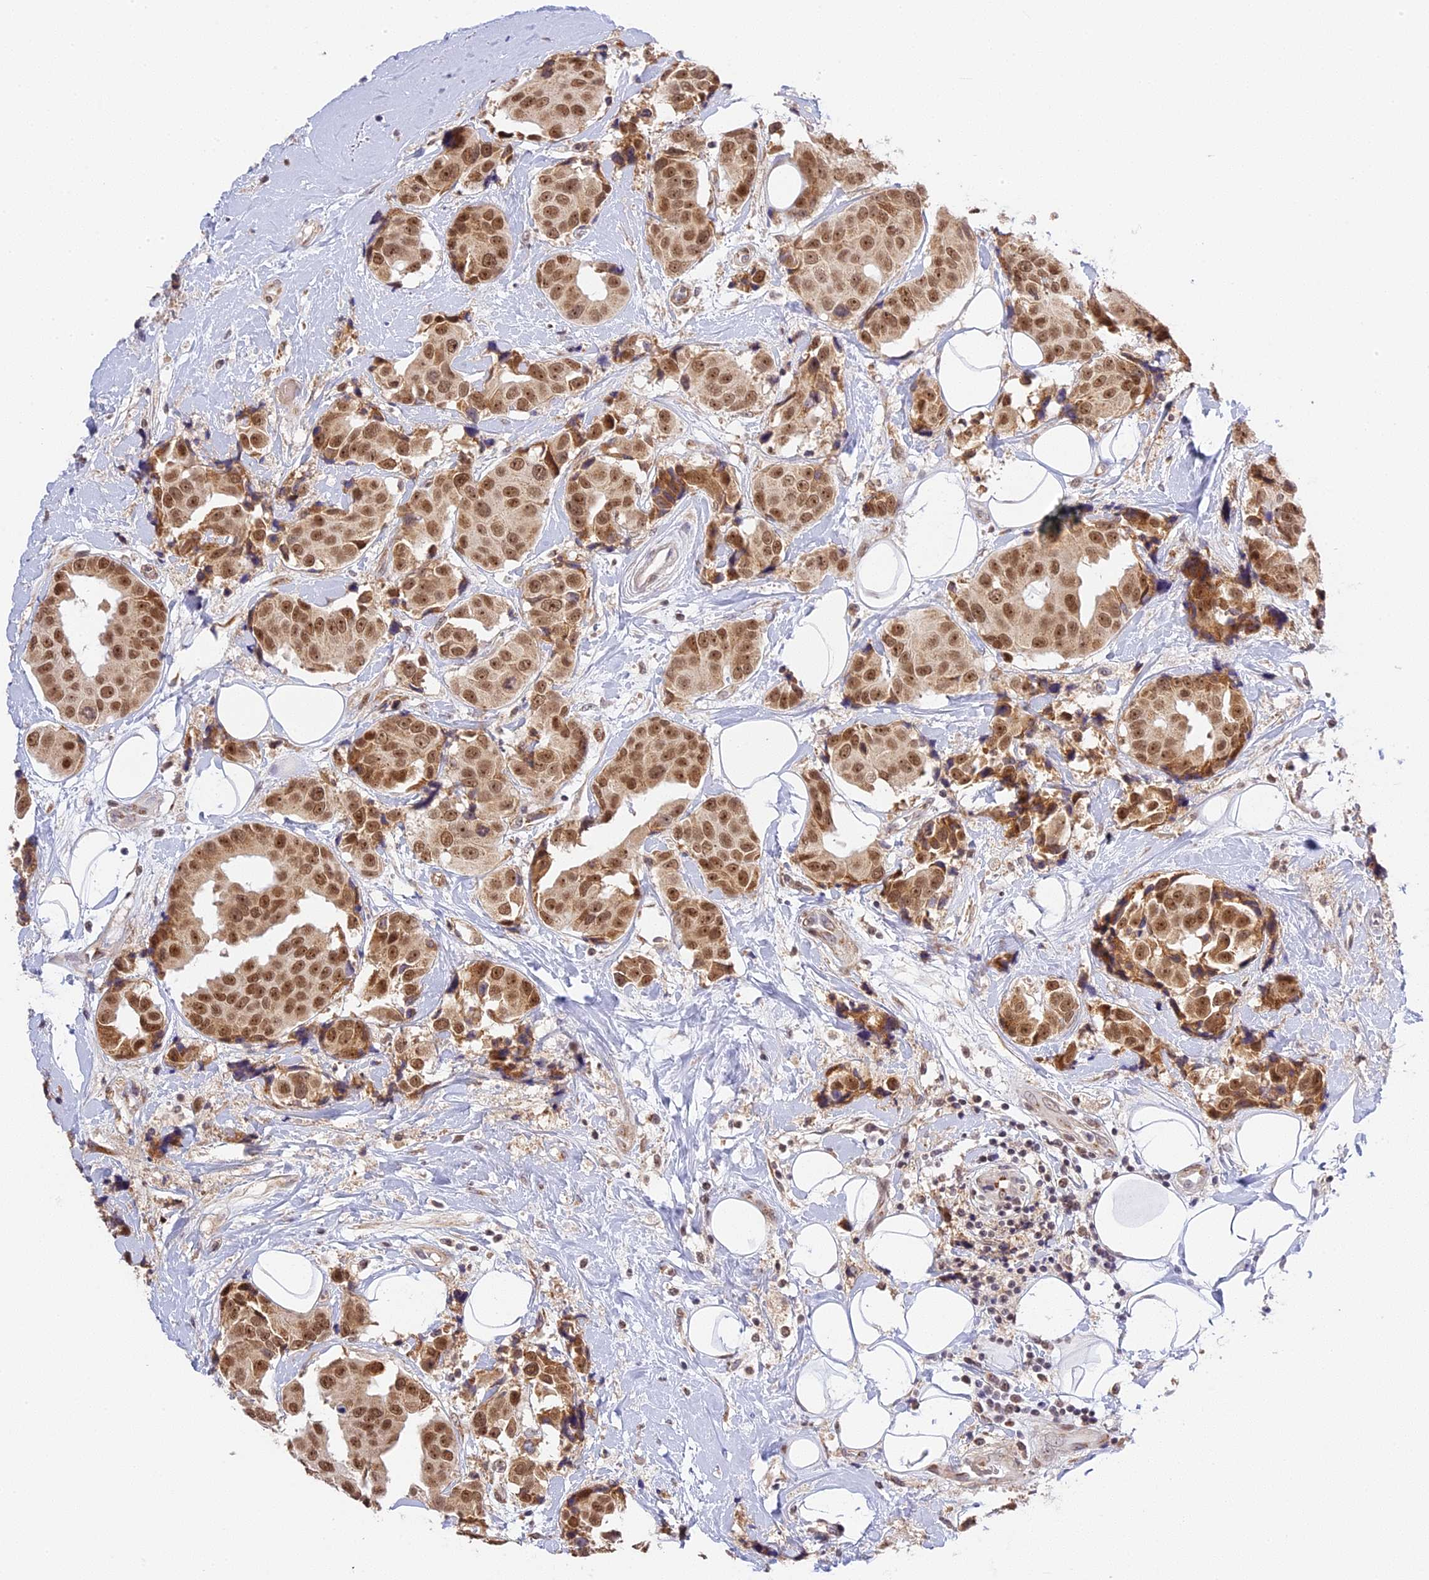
{"staining": {"intensity": "moderate", "quantity": ">75%", "location": "nuclear"}, "tissue": "breast cancer", "cell_type": "Tumor cells", "image_type": "cancer", "snomed": [{"axis": "morphology", "description": "Normal tissue, NOS"}, {"axis": "morphology", "description": "Duct carcinoma"}, {"axis": "topography", "description": "Breast"}], "caption": "Invasive ductal carcinoma (breast) stained with immunohistochemistry (IHC) shows moderate nuclear expression in about >75% of tumor cells. (brown staining indicates protein expression, while blue staining denotes nuclei).", "gene": "HEATR5B", "patient": {"sex": "female", "age": 39}}